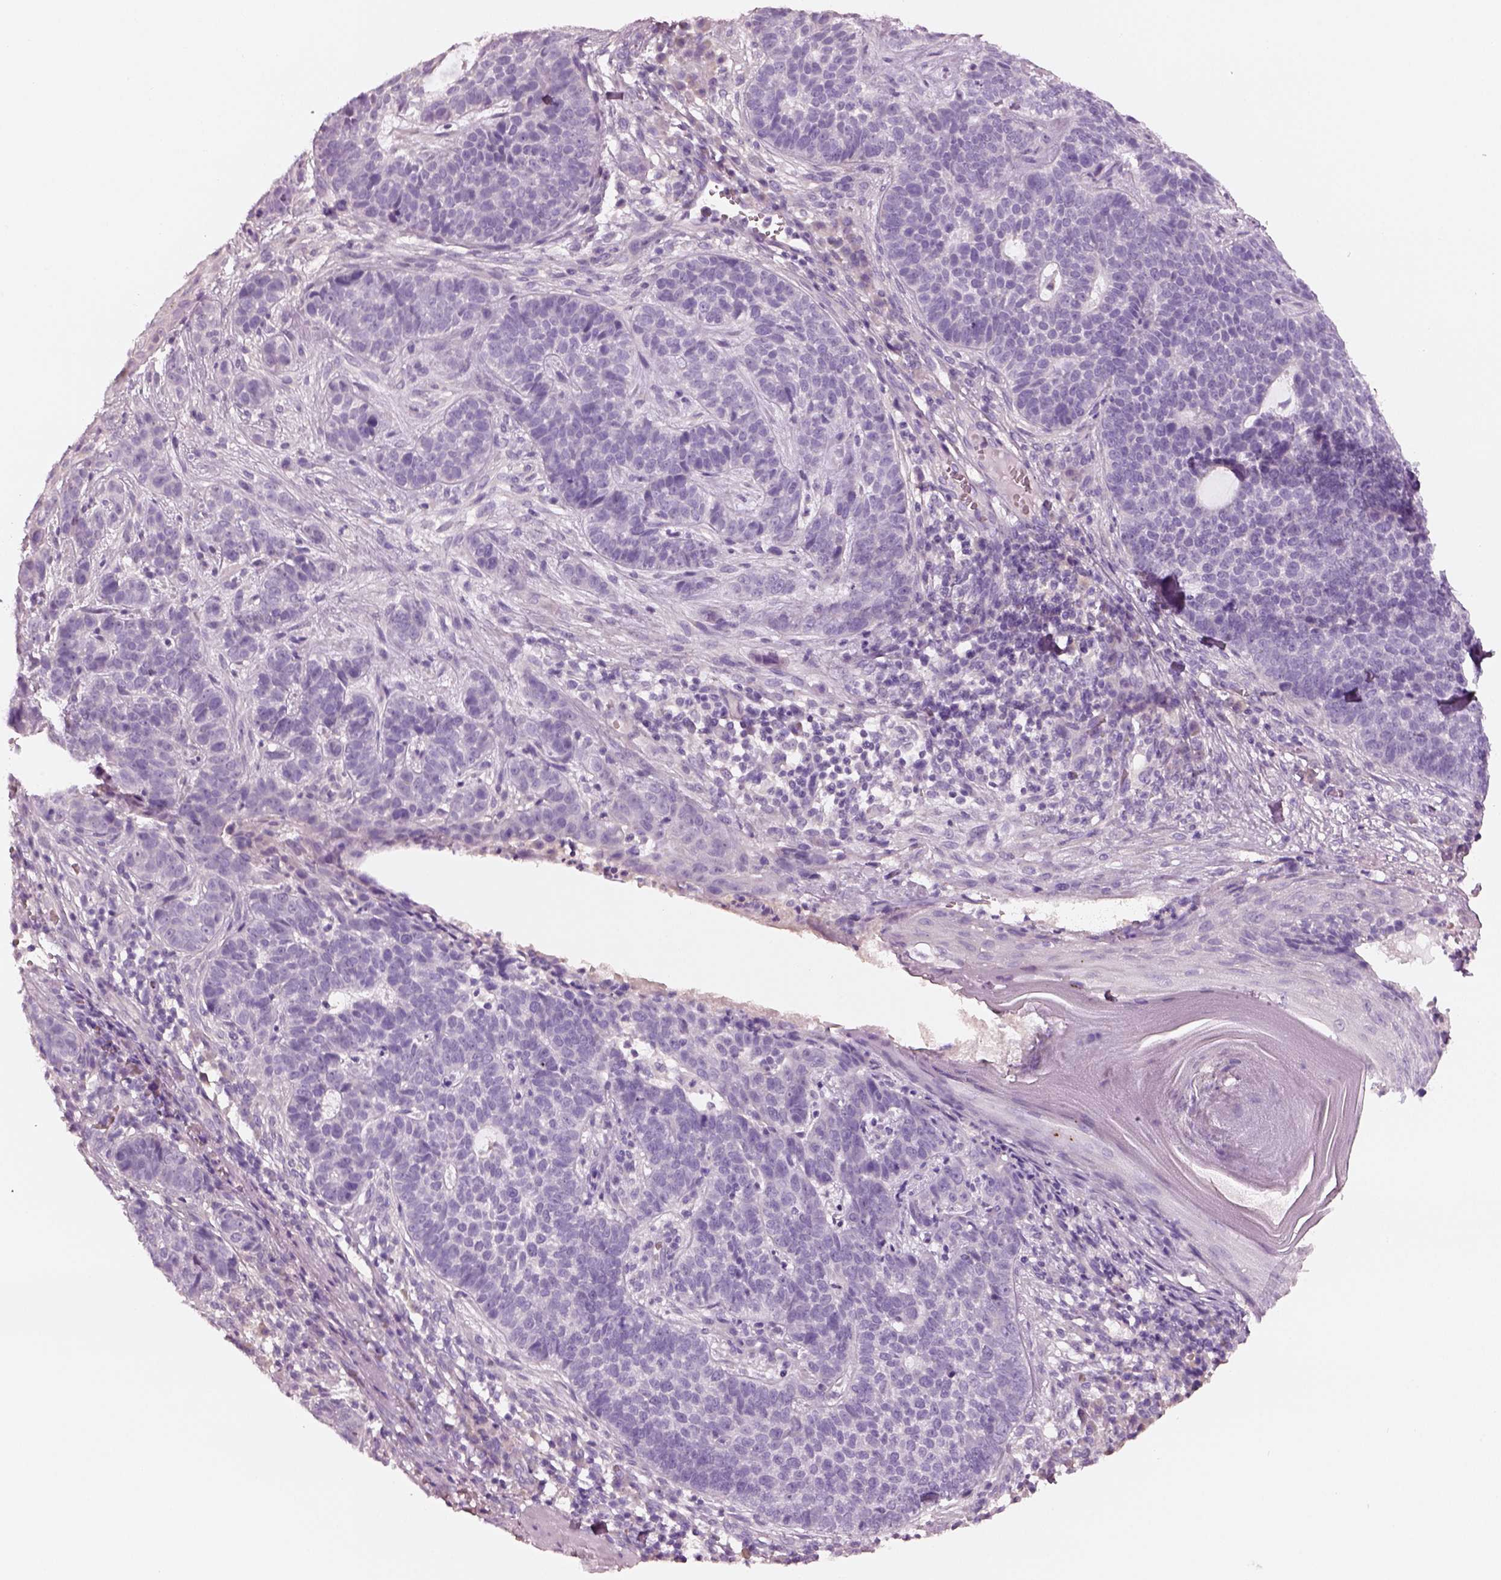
{"staining": {"intensity": "negative", "quantity": "none", "location": "none"}, "tissue": "skin cancer", "cell_type": "Tumor cells", "image_type": "cancer", "snomed": [{"axis": "morphology", "description": "Basal cell carcinoma"}, {"axis": "topography", "description": "Skin"}], "caption": "Tumor cells are negative for brown protein staining in skin basal cell carcinoma.", "gene": "ELSPBP1", "patient": {"sex": "female", "age": 69}}